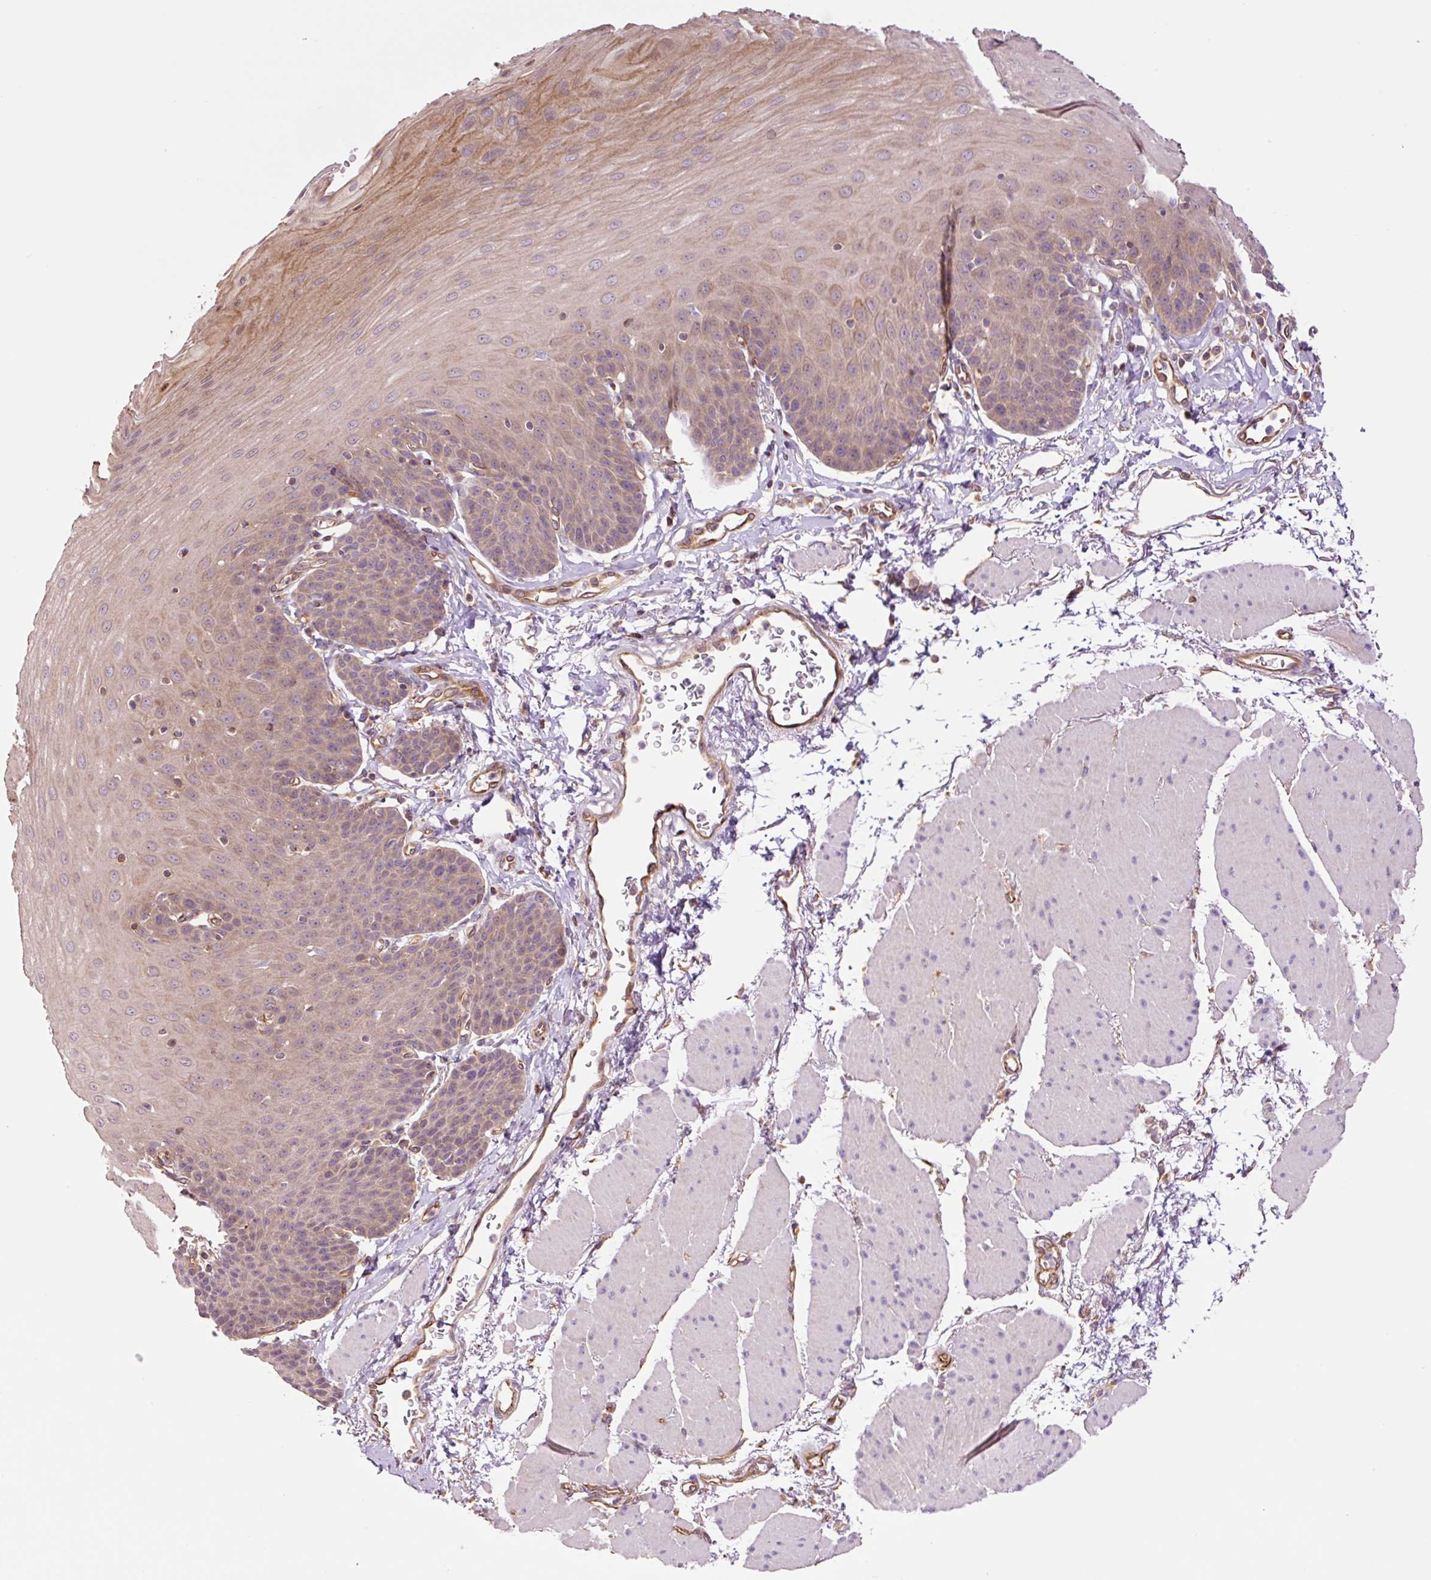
{"staining": {"intensity": "weak", "quantity": "25%-75%", "location": "cytoplasmic/membranous"}, "tissue": "esophagus", "cell_type": "Squamous epithelial cells", "image_type": "normal", "snomed": [{"axis": "morphology", "description": "Normal tissue, NOS"}, {"axis": "topography", "description": "Esophagus"}], "caption": "Protein staining shows weak cytoplasmic/membranous positivity in about 25%-75% of squamous epithelial cells in benign esophagus.", "gene": "PCK2", "patient": {"sex": "female", "age": 81}}